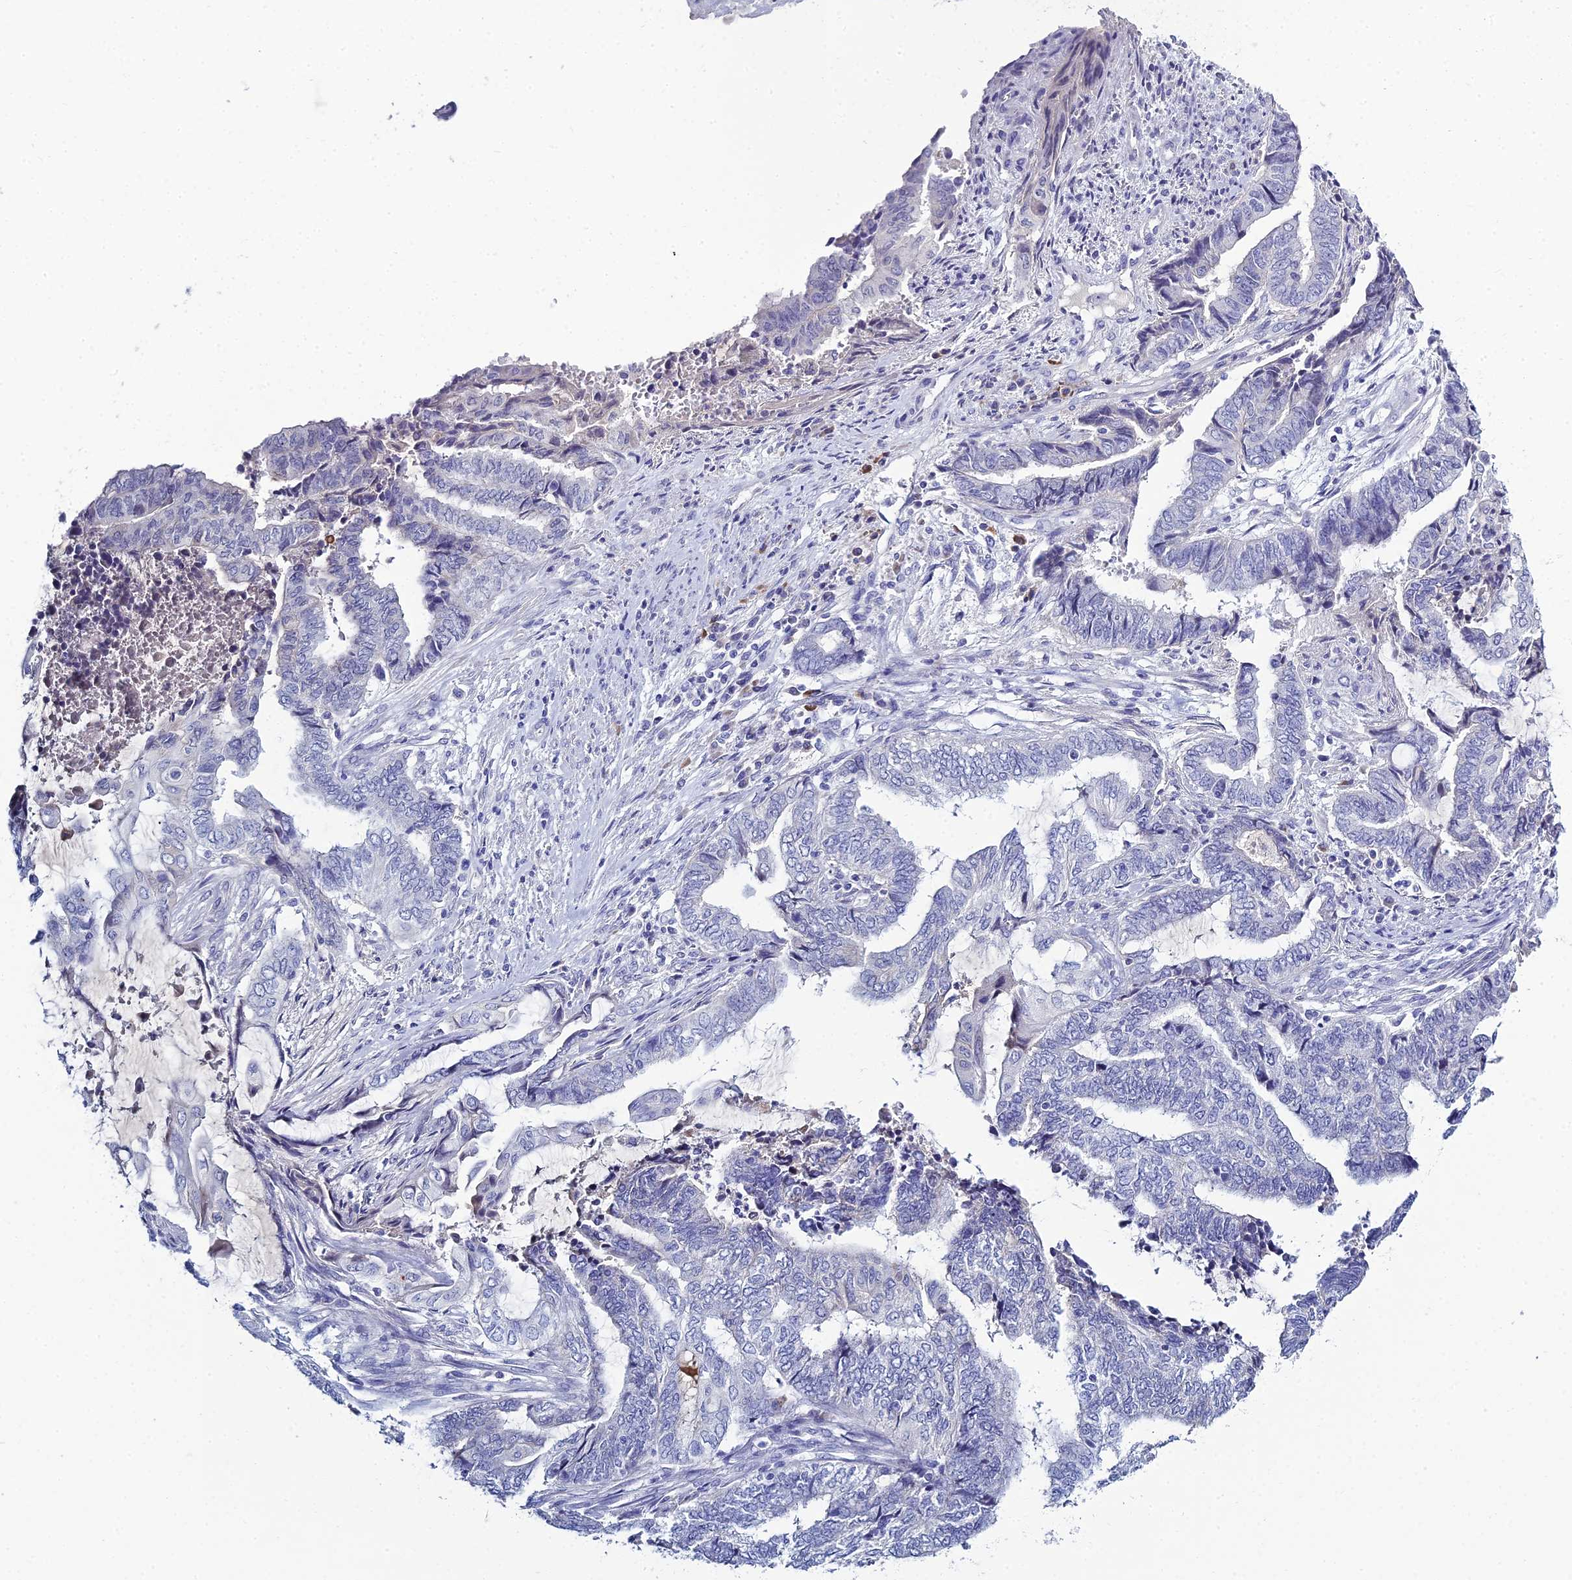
{"staining": {"intensity": "negative", "quantity": "none", "location": "none"}, "tissue": "endometrial cancer", "cell_type": "Tumor cells", "image_type": "cancer", "snomed": [{"axis": "morphology", "description": "Adenocarcinoma, NOS"}, {"axis": "topography", "description": "Uterus"}, {"axis": "topography", "description": "Endometrium"}], "caption": "This photomicrograph is of endometrial adenocarcinoma stained with immunohistochemistry to label a protein in brown with the nuclei are counter-stained blue. There is no positivity in tumor cells.", "gene": "MUC13", "patient": {"sex": "female", "age": 70}}